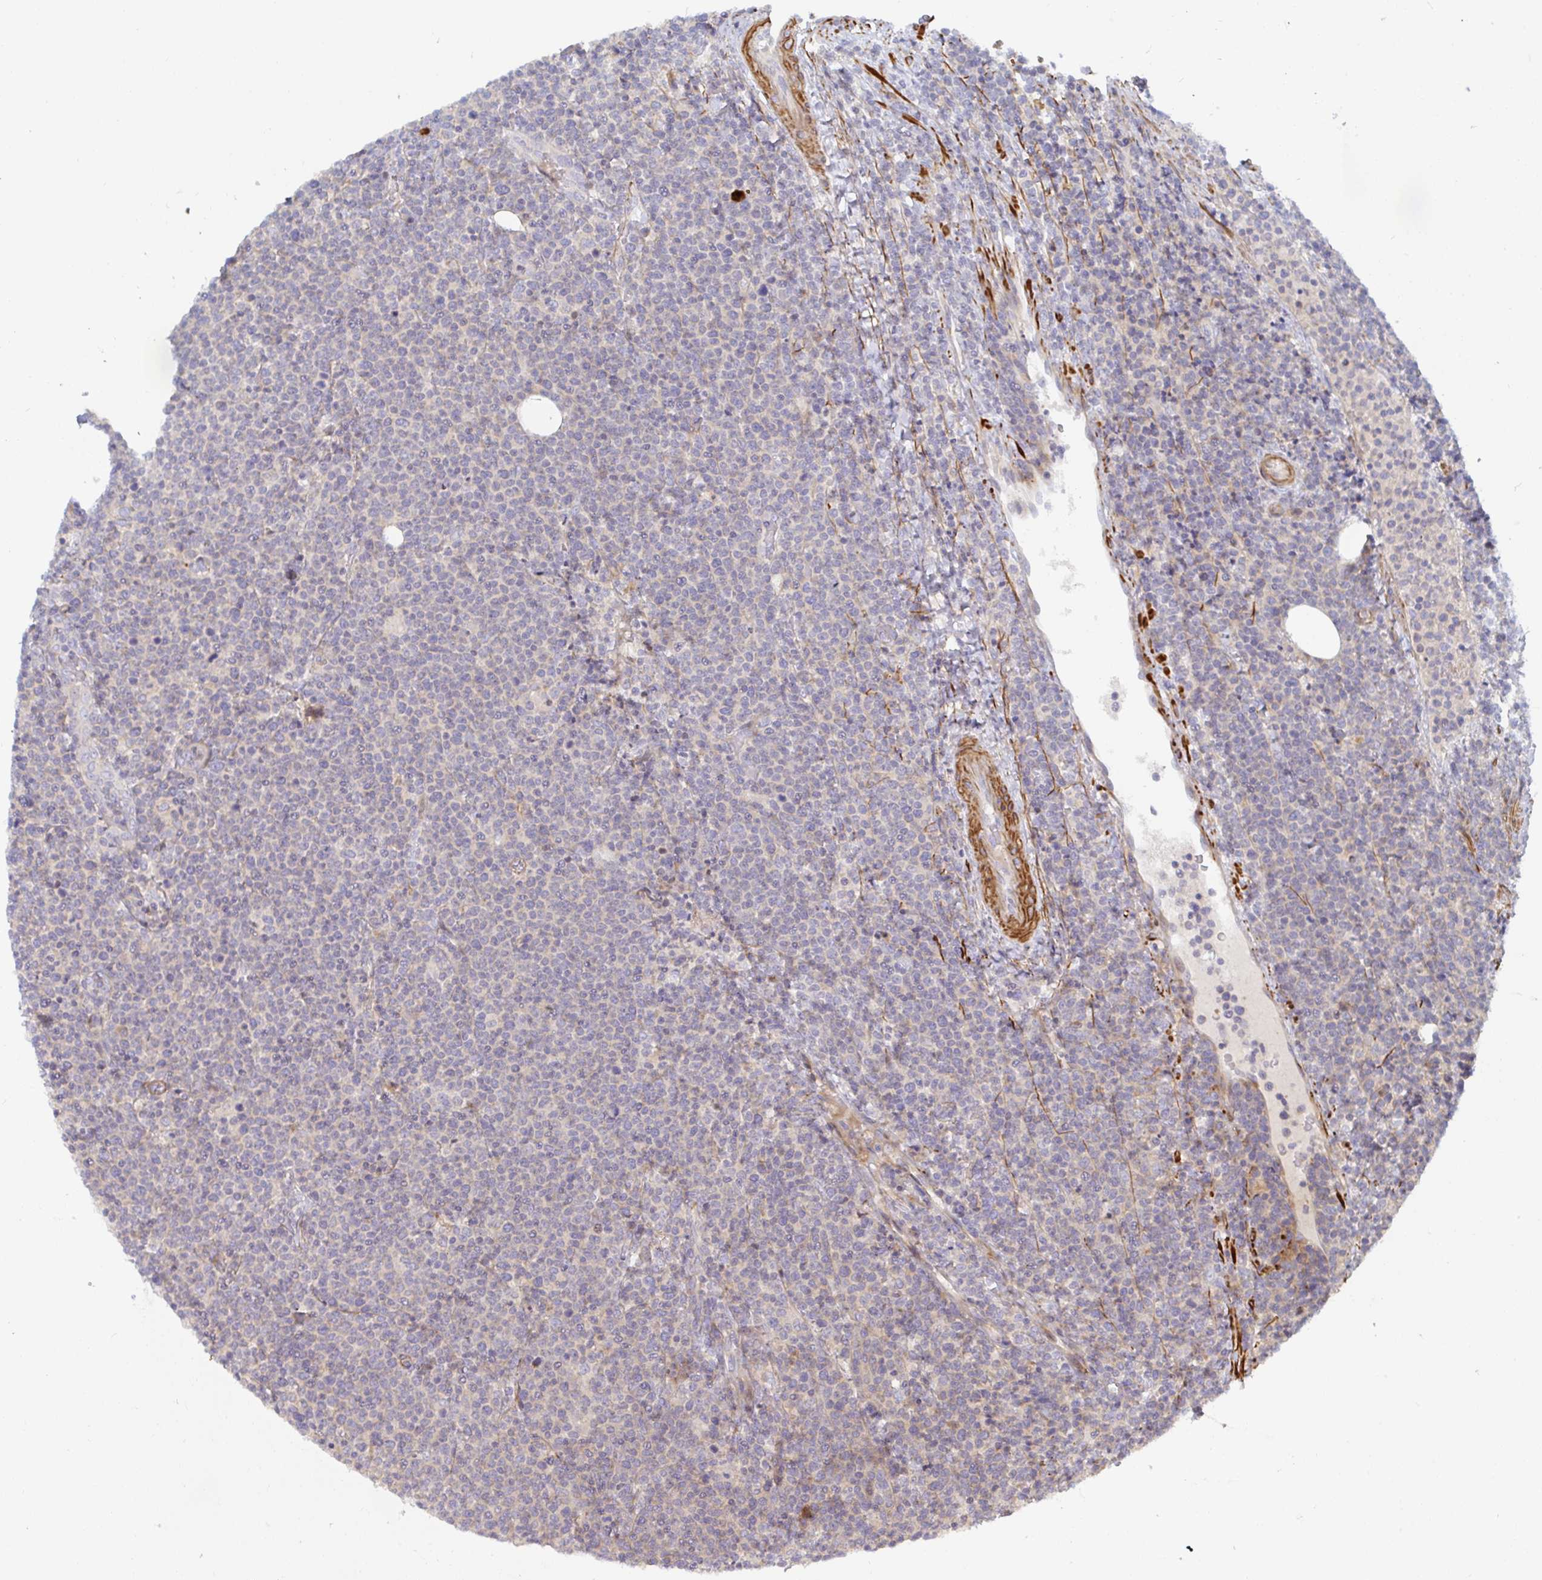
{"staining": {"intensity": "negative", "quantity": "none", "location": "none"}, "tissue": "lymphoma", "cell_type": "Tumor cells", "image_type": "cancer", "snomed": [{"axis": "morphology", "description": "Malignant lymphoma, non-Hodgkin's type, High grade"}, {"axis": "topography", "description": "Lymph node"}], "caption": "Immunohistochemistry (IHC) of human lymphoma exhibits no positivity in tumor cells. (Immunohistochemistry, brightfield microscopy, high magnification).", "gene": "SSH2", "patient": {"sex": "male", "age": 61}}